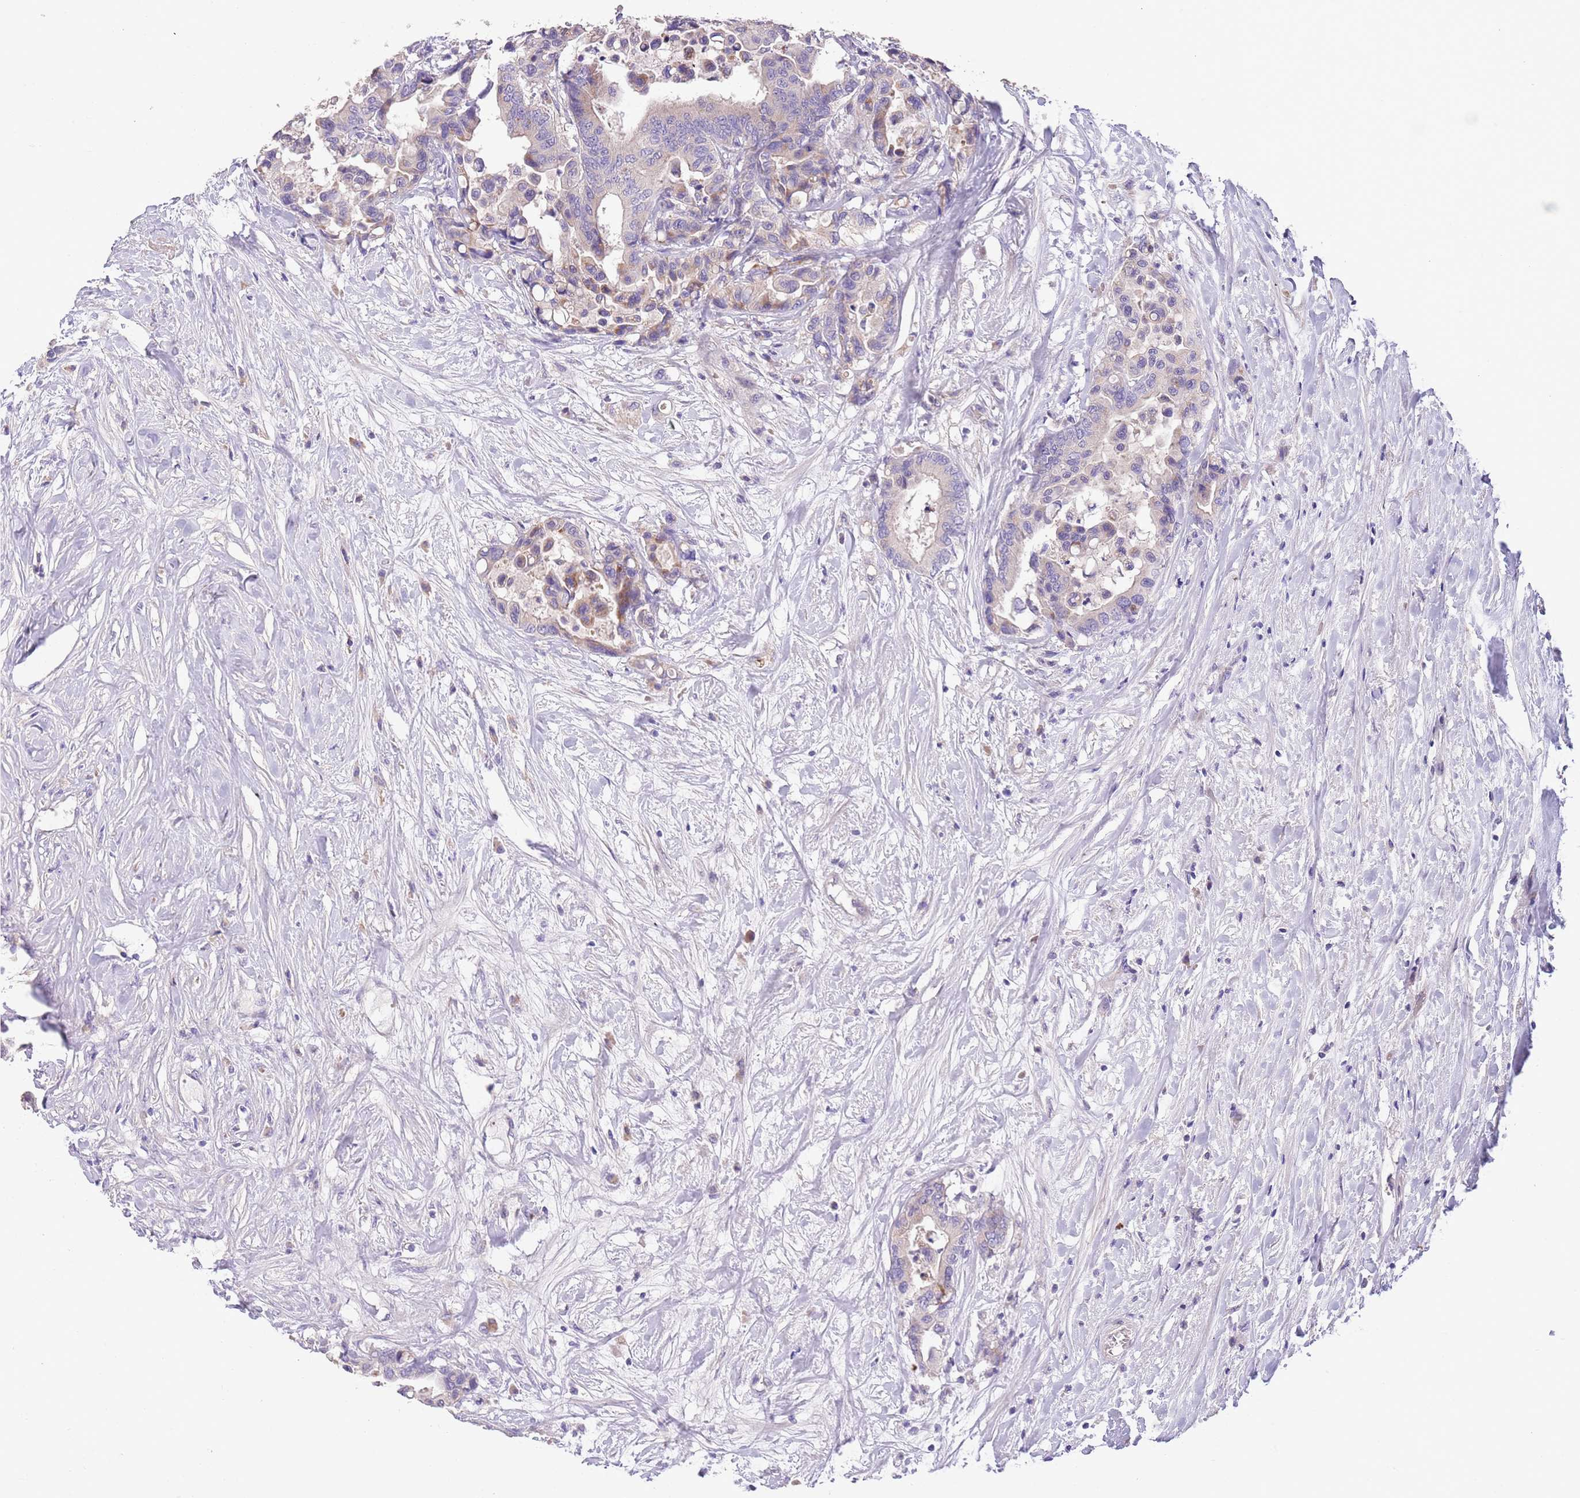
{"staining": {"intensity": "weak", "quantity": "<25%", "location": "cytoplasmic/membranous"}, "tissue": "colorectal cancer", "cell_type": "Tumor cells", "image_type": "cancer", "snomed": [{"axis": "morphology", "description": "Normal tissue, NOS"}, {"axis": "morphology", "description": "Adenocarcinoma, NOS"}, {"axis": "topography", "description": "Colon"}], "caption": "IHC micrograph of neoplastic tissue: colorectal cancer stained with DAB displays no significant protein positivity in tumor cells.", "gene": "ZNF658", "patient": {"sex": "male", "age": 82}}